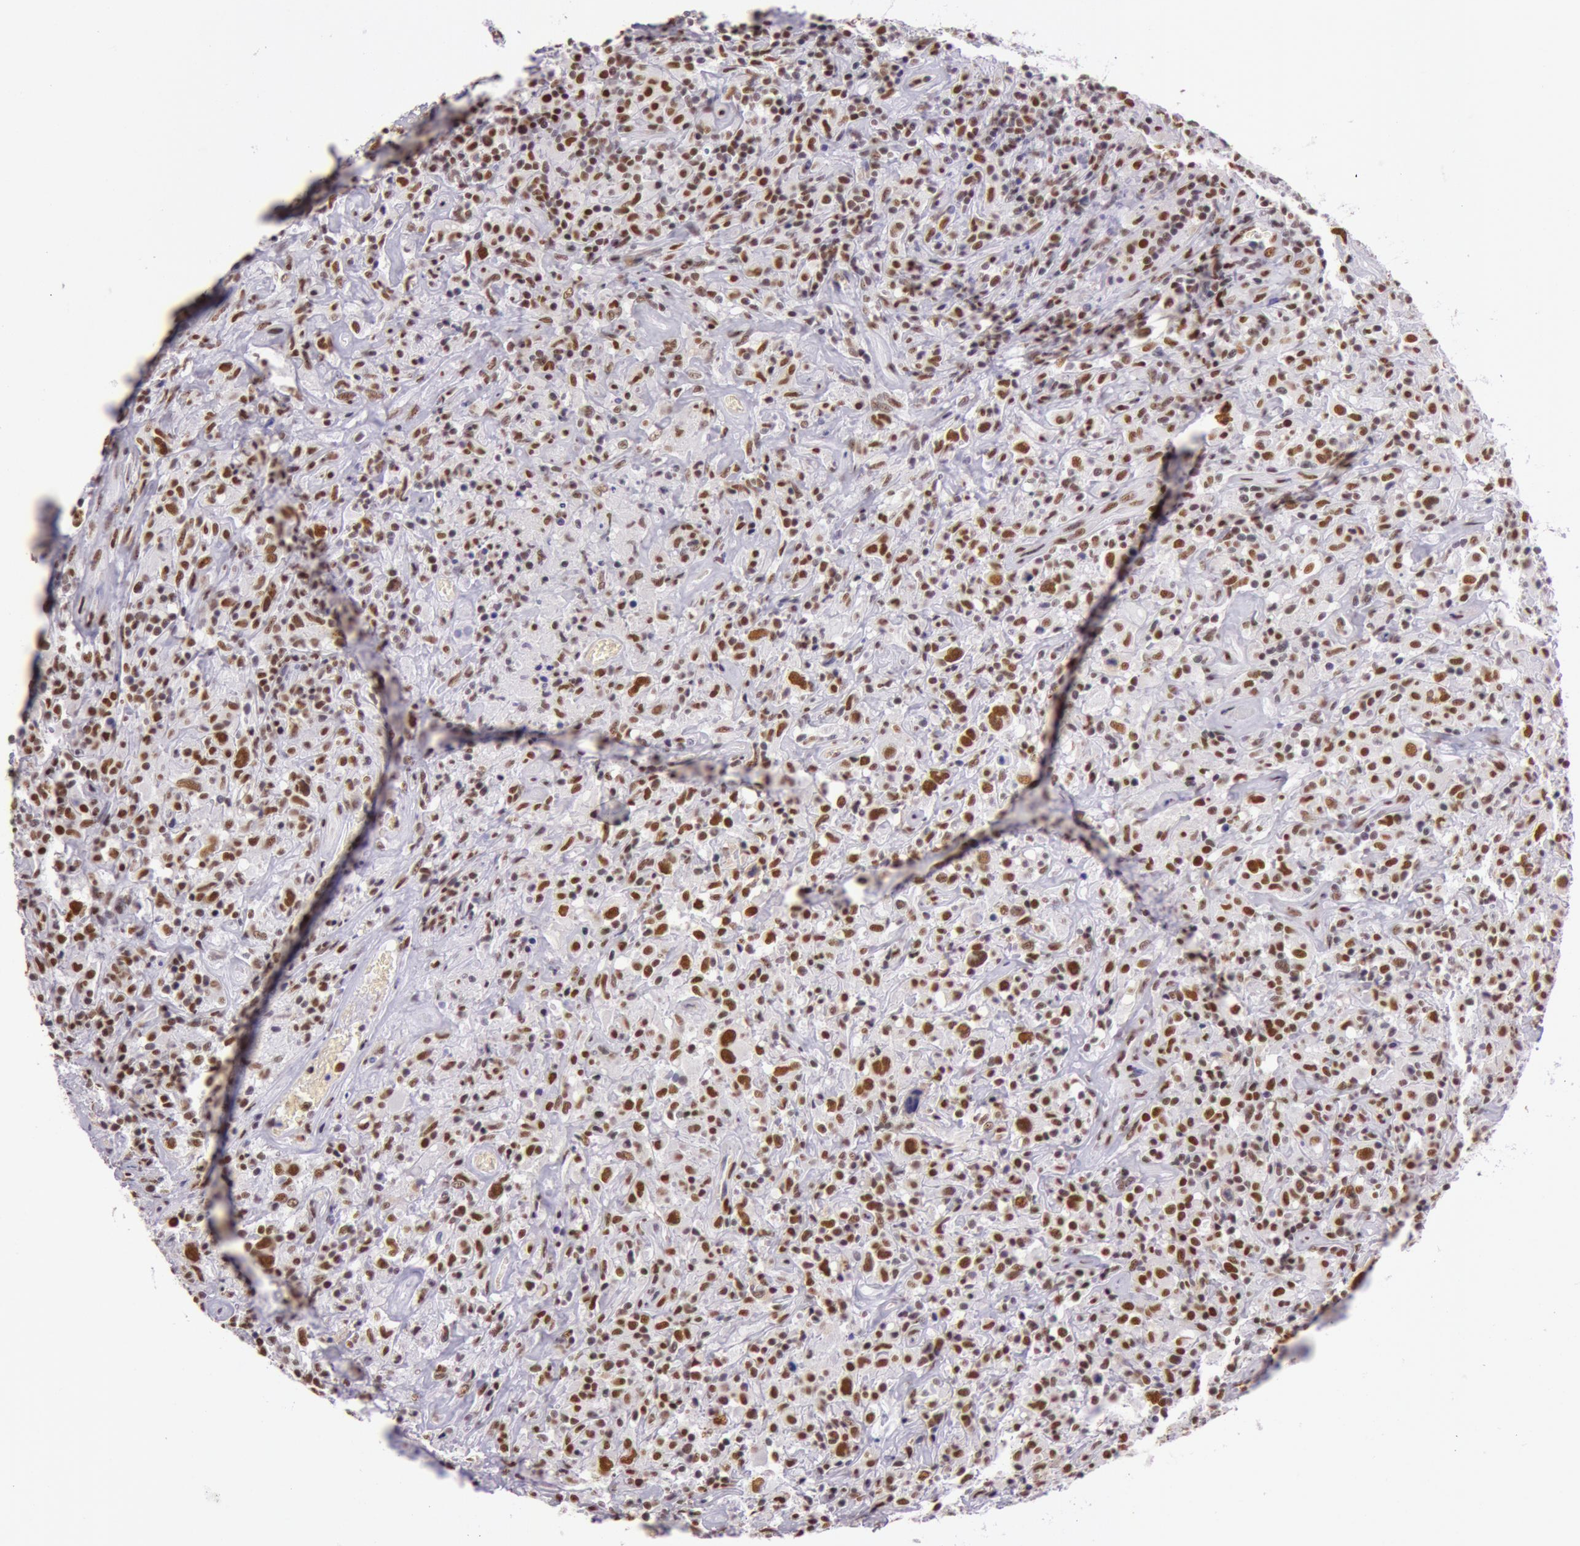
{"staining": {"intensity": "strong", "quantity": ">75%", "location": "nuclear"}, "tissue": "lymphoma", "cell_type": "Tumor cells", "image_type": "cancer", "snomed": [{"axis": "morphology", "description": "Hodgkin's disease, NOS"}, {"axis": "topography", "description": "Lymph node"}], "caption": "Lymphoma was stained to show a protein in brown. There is high levels of strong nuclear positivity in about >75% of tumor cells. (Brightfield microscopy of DAB IHC at high magnification).", "gene": "NBN", "patient": {"sex": "male", "age": 46}}